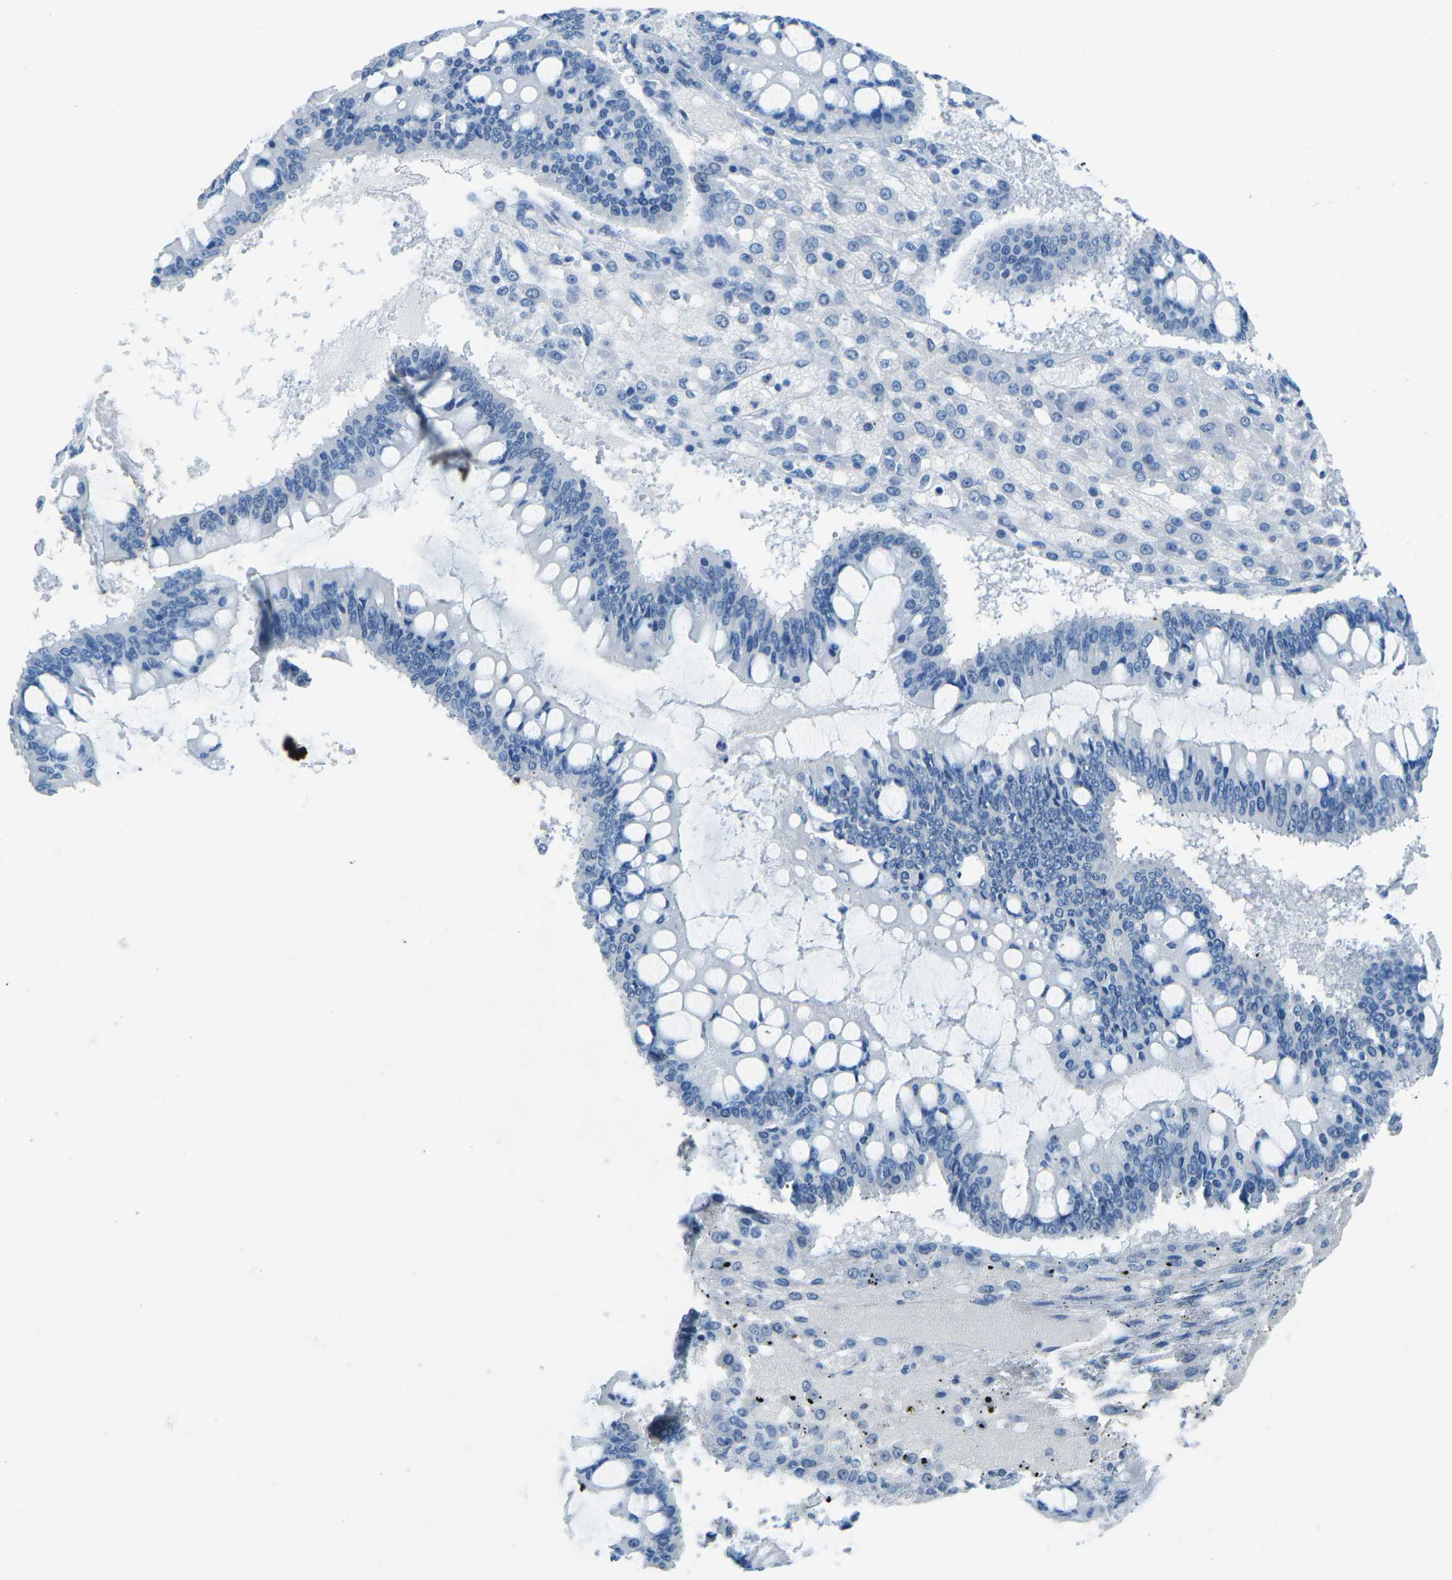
{"staining": {"intensity": "negative", "quantity": "none", "location": "none"}, "tissue": "ovarian cancer", "cell_type": "Tumor cells", "image_type": "cancer", "snomed": [{"axis": "morphology", "description": "Cystadenocarcinoma, mucinous, NOS"}, {"axis": "topography", "description": "Ovary"}], "caption": "Tumor cells are negative for protein expression in human ovarian mucinous cystadenocarcinoma.", "gene": "MYH8", "patient": {"sex": "female", "age": 73}}